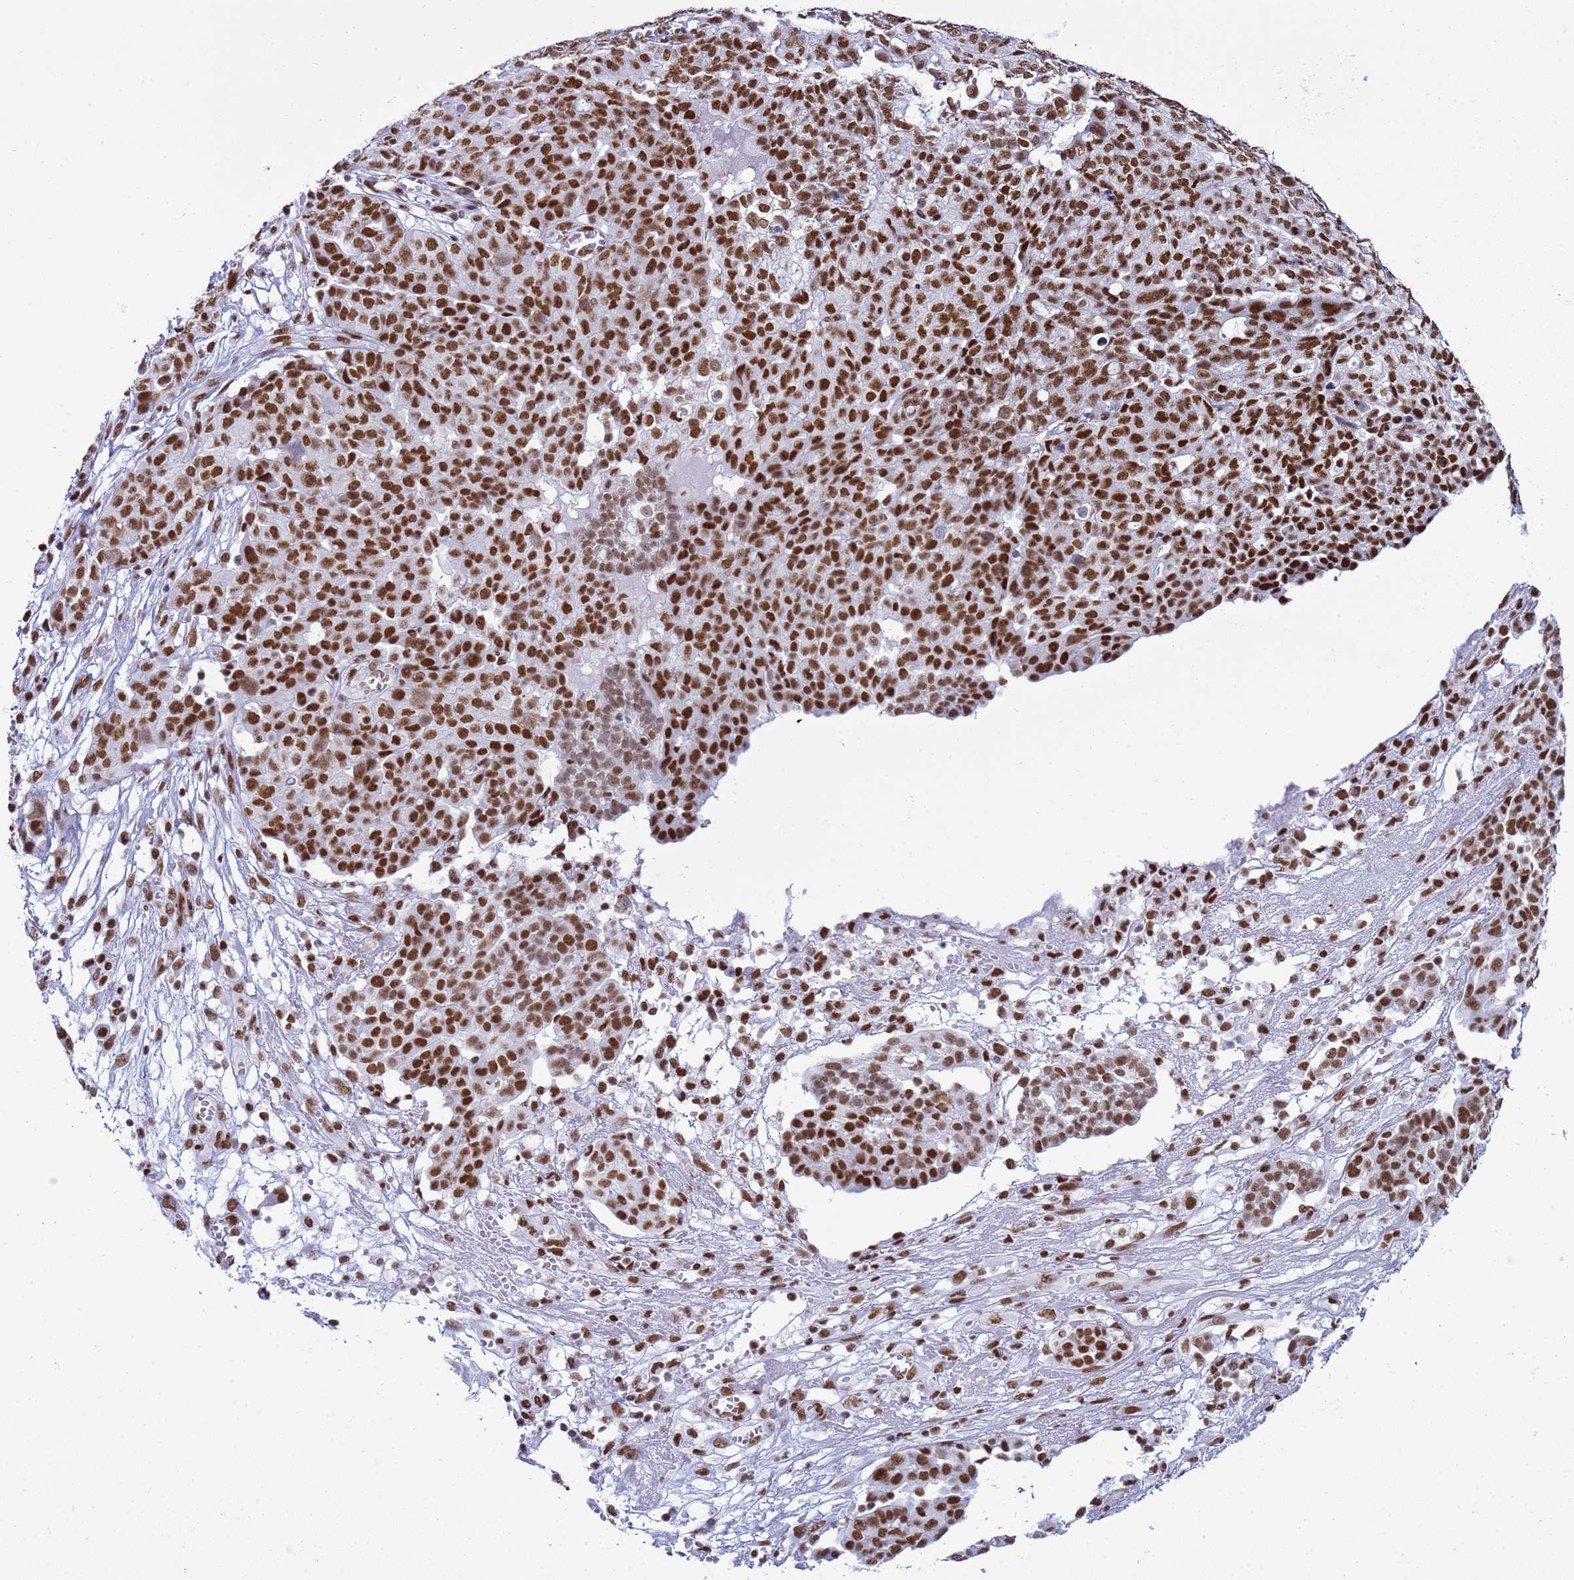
{"staining": {"intensity": "moderate", "quantity": ">75%", "location": "nuclear"}, "tissue": "ovarian cancer", "cell_type": "Tumor cells", "image_type": "cancer", "snomed": [{"axis": "morphology", "description": "Cystadenocarcinoma, serous, NOS"}, {"axis": "topography", "description": "Soft tissue"}, {"axis": "topography", "description": "Ovary"}], "caption": "Protein staining demonstrates moderate nuclear positivity in about >75% of tumor cells in ovarian serous cystadenocarcinoma.", "gene": "RALY", "patient": {"sex": "female", "age": 57}}